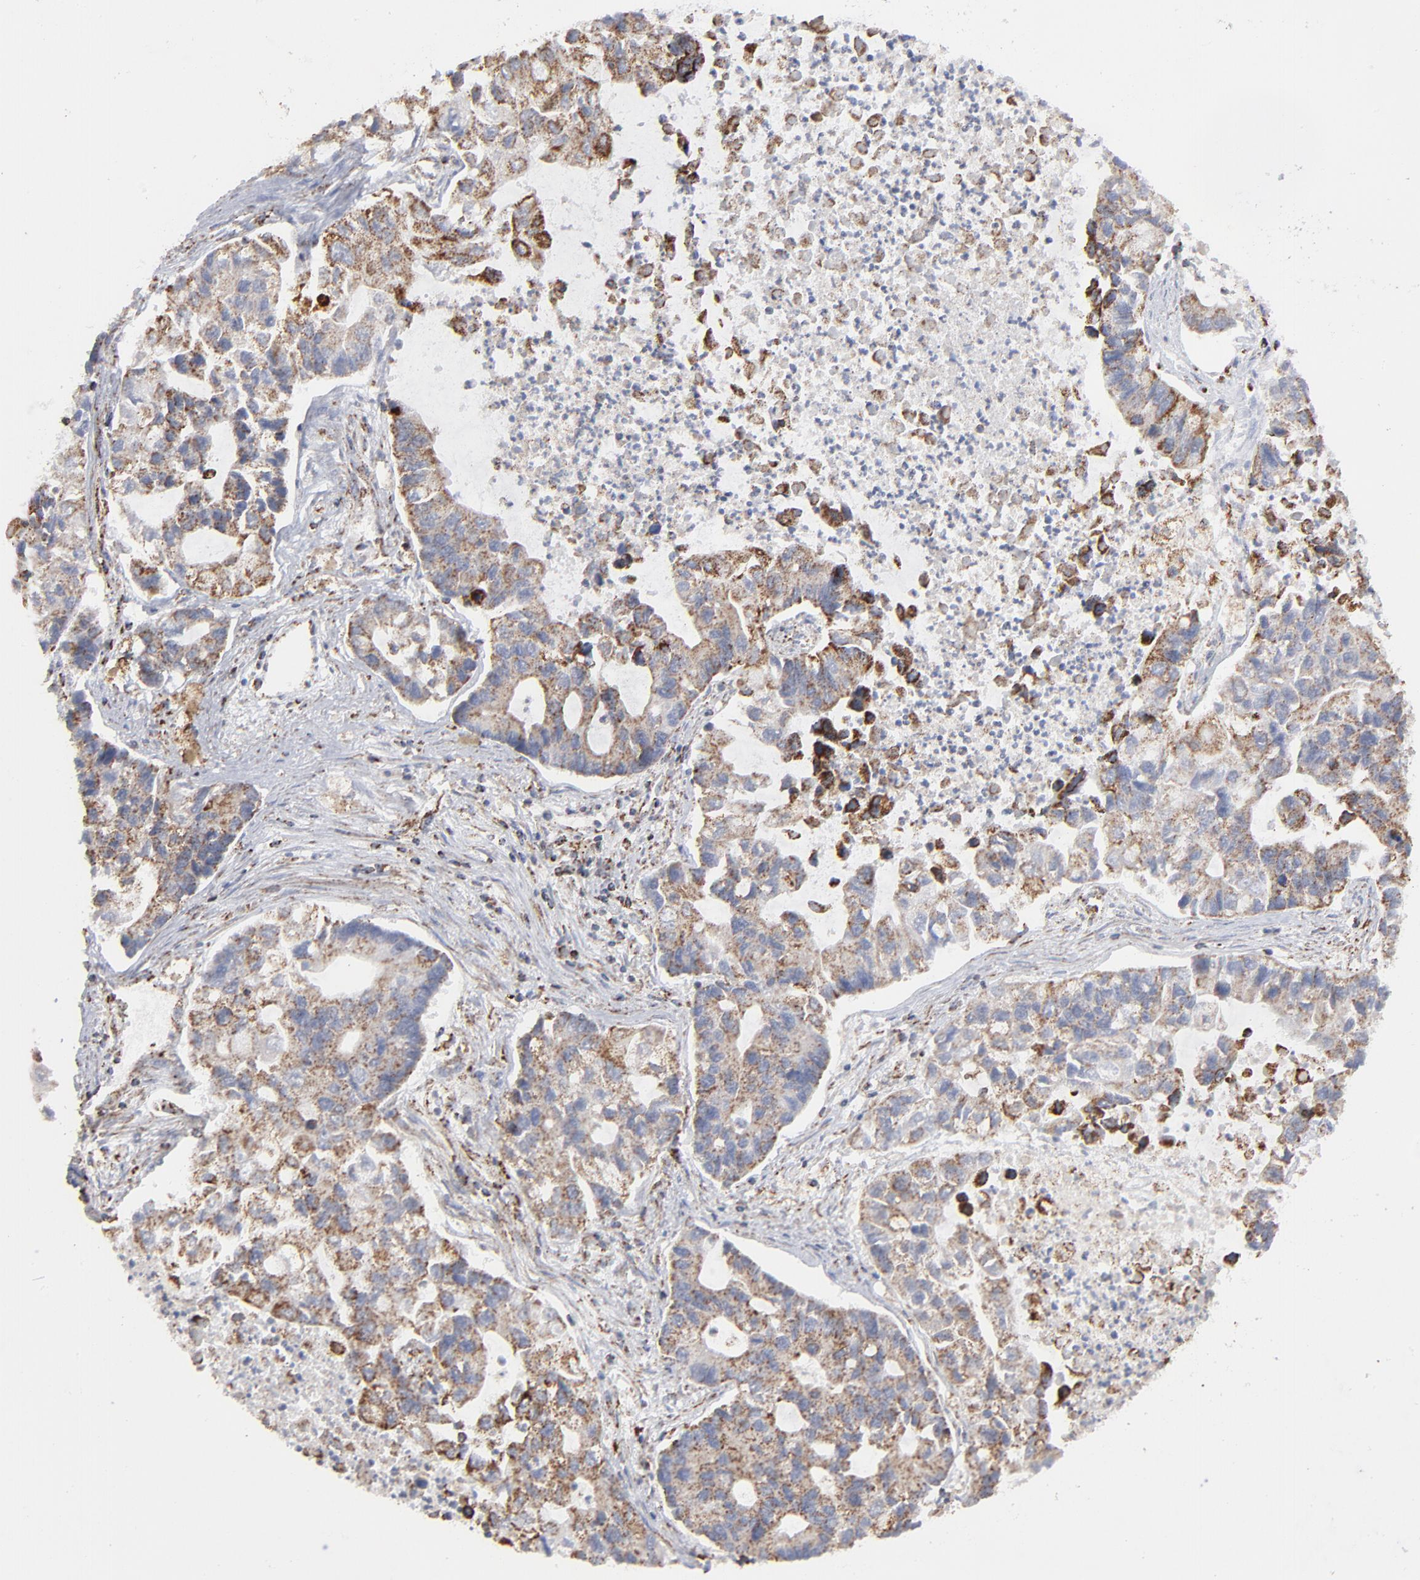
{"staining": {"intensity": "strong", "quantity": "25%-75%", "location": "cytoplasmic/membranous"}, "tissue": "lung cancer", "cell_type": "Tumor cells", "image_type": "cancer", "snomed": [{"axis": "morphology", "description": "Adenocarcinoma, NOS"}, {"axis": "topography", "description": "Lung"}], "caption": "Human lung adenocarcinoma stained for a protein (brown) reveals strong cytoplasmic/membranous positive positivity in about 25%-75% of tumor cells.", "gene": "ASB3", "patient": {"sex": "female", "age": 51}}